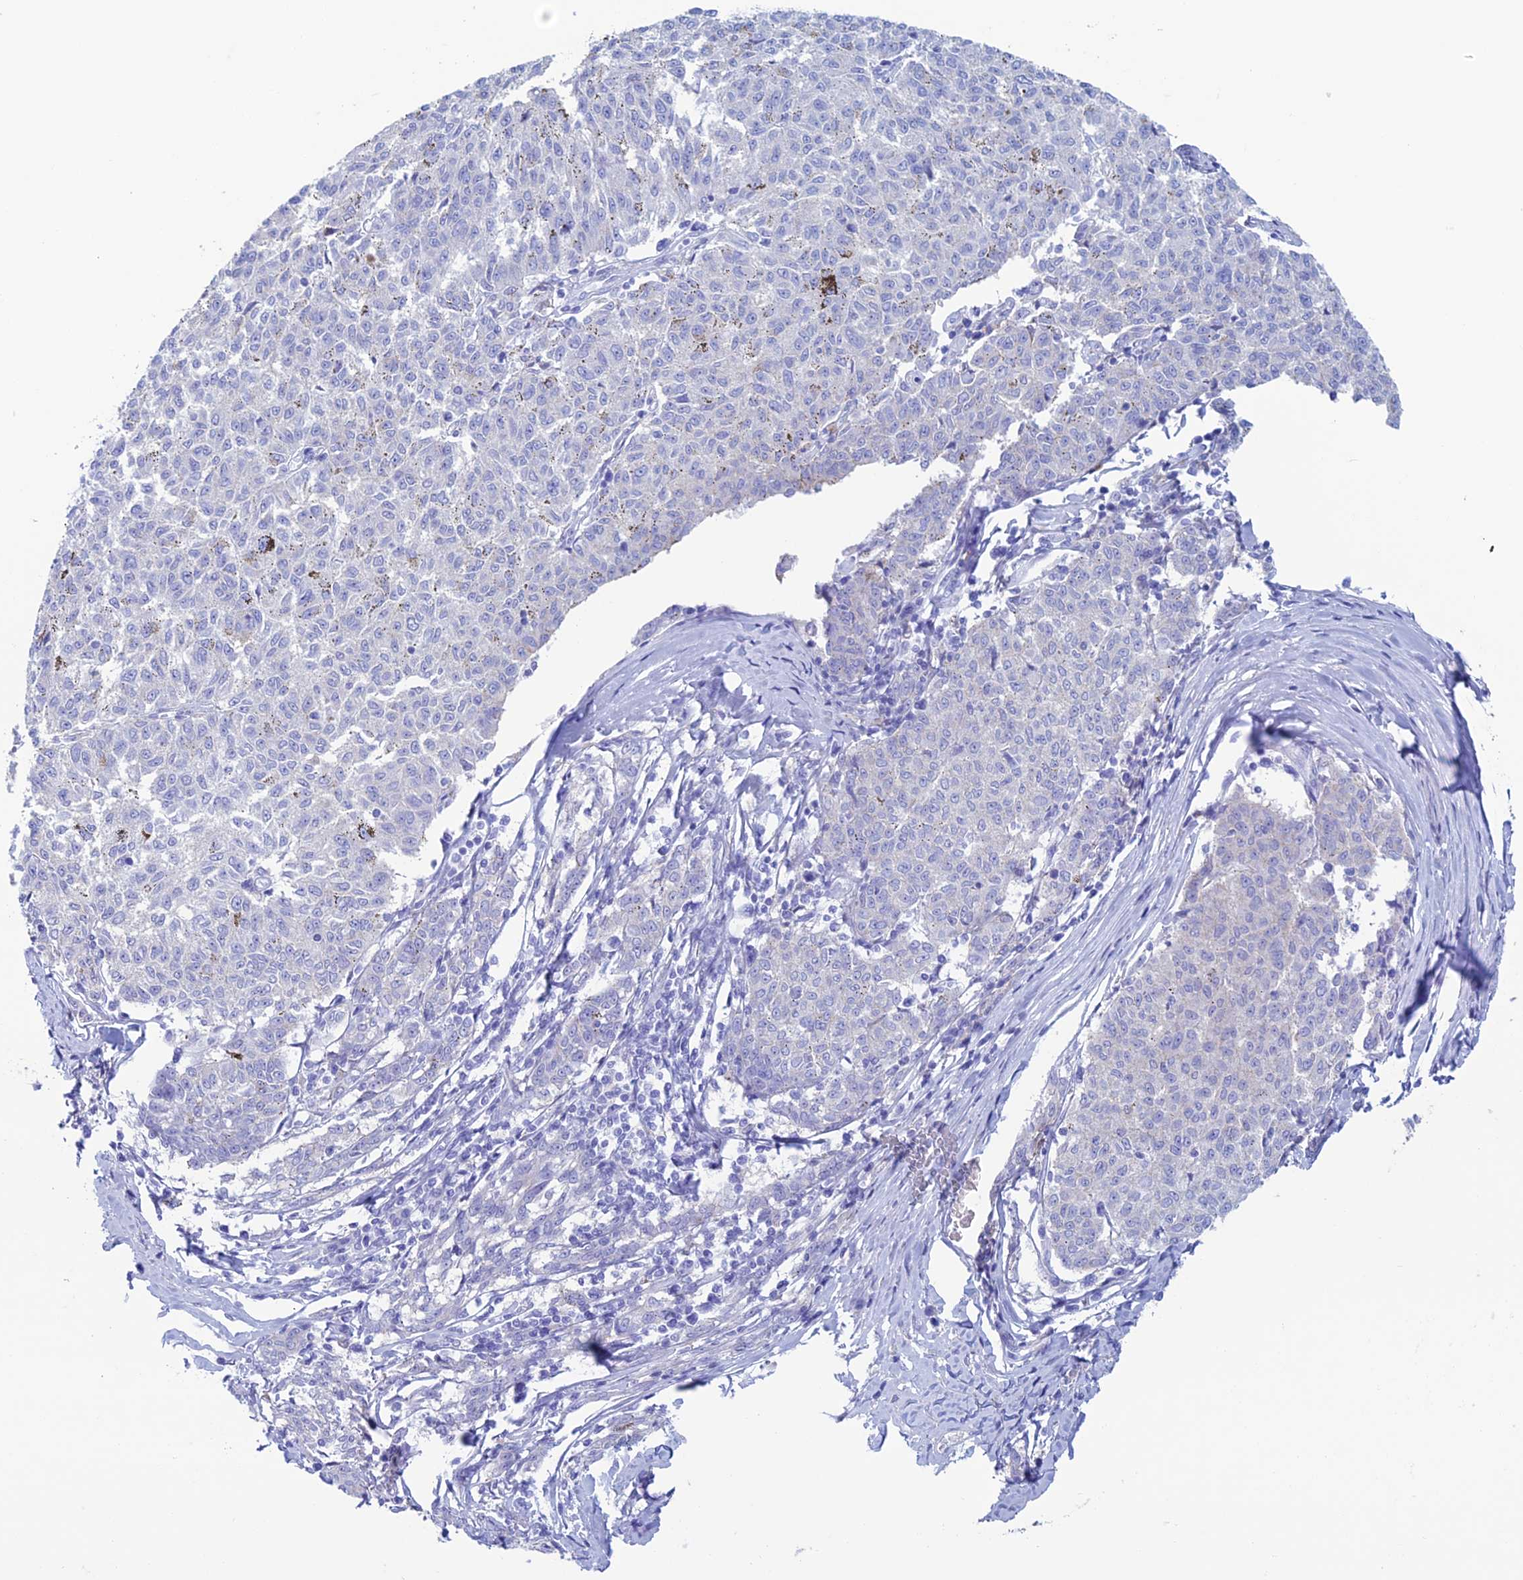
{"staining": {"intensity": "negative", "quantity": "none", "location": "none"}, "tissue": "melanoma", "cell_type": "Tumor cells", "image_type": "cancer", "snomed": [{"axis": "morphology", "description": "Malignant melanoma, NOS"}, {"axis": "topography", "description": "Skin"}], "caption": "Protein analysis of malignant melanoma demonstrates no significant staining in tumor cells.", "gene": "KCNK17", "patient": {"sex": "female", "age": 72}}